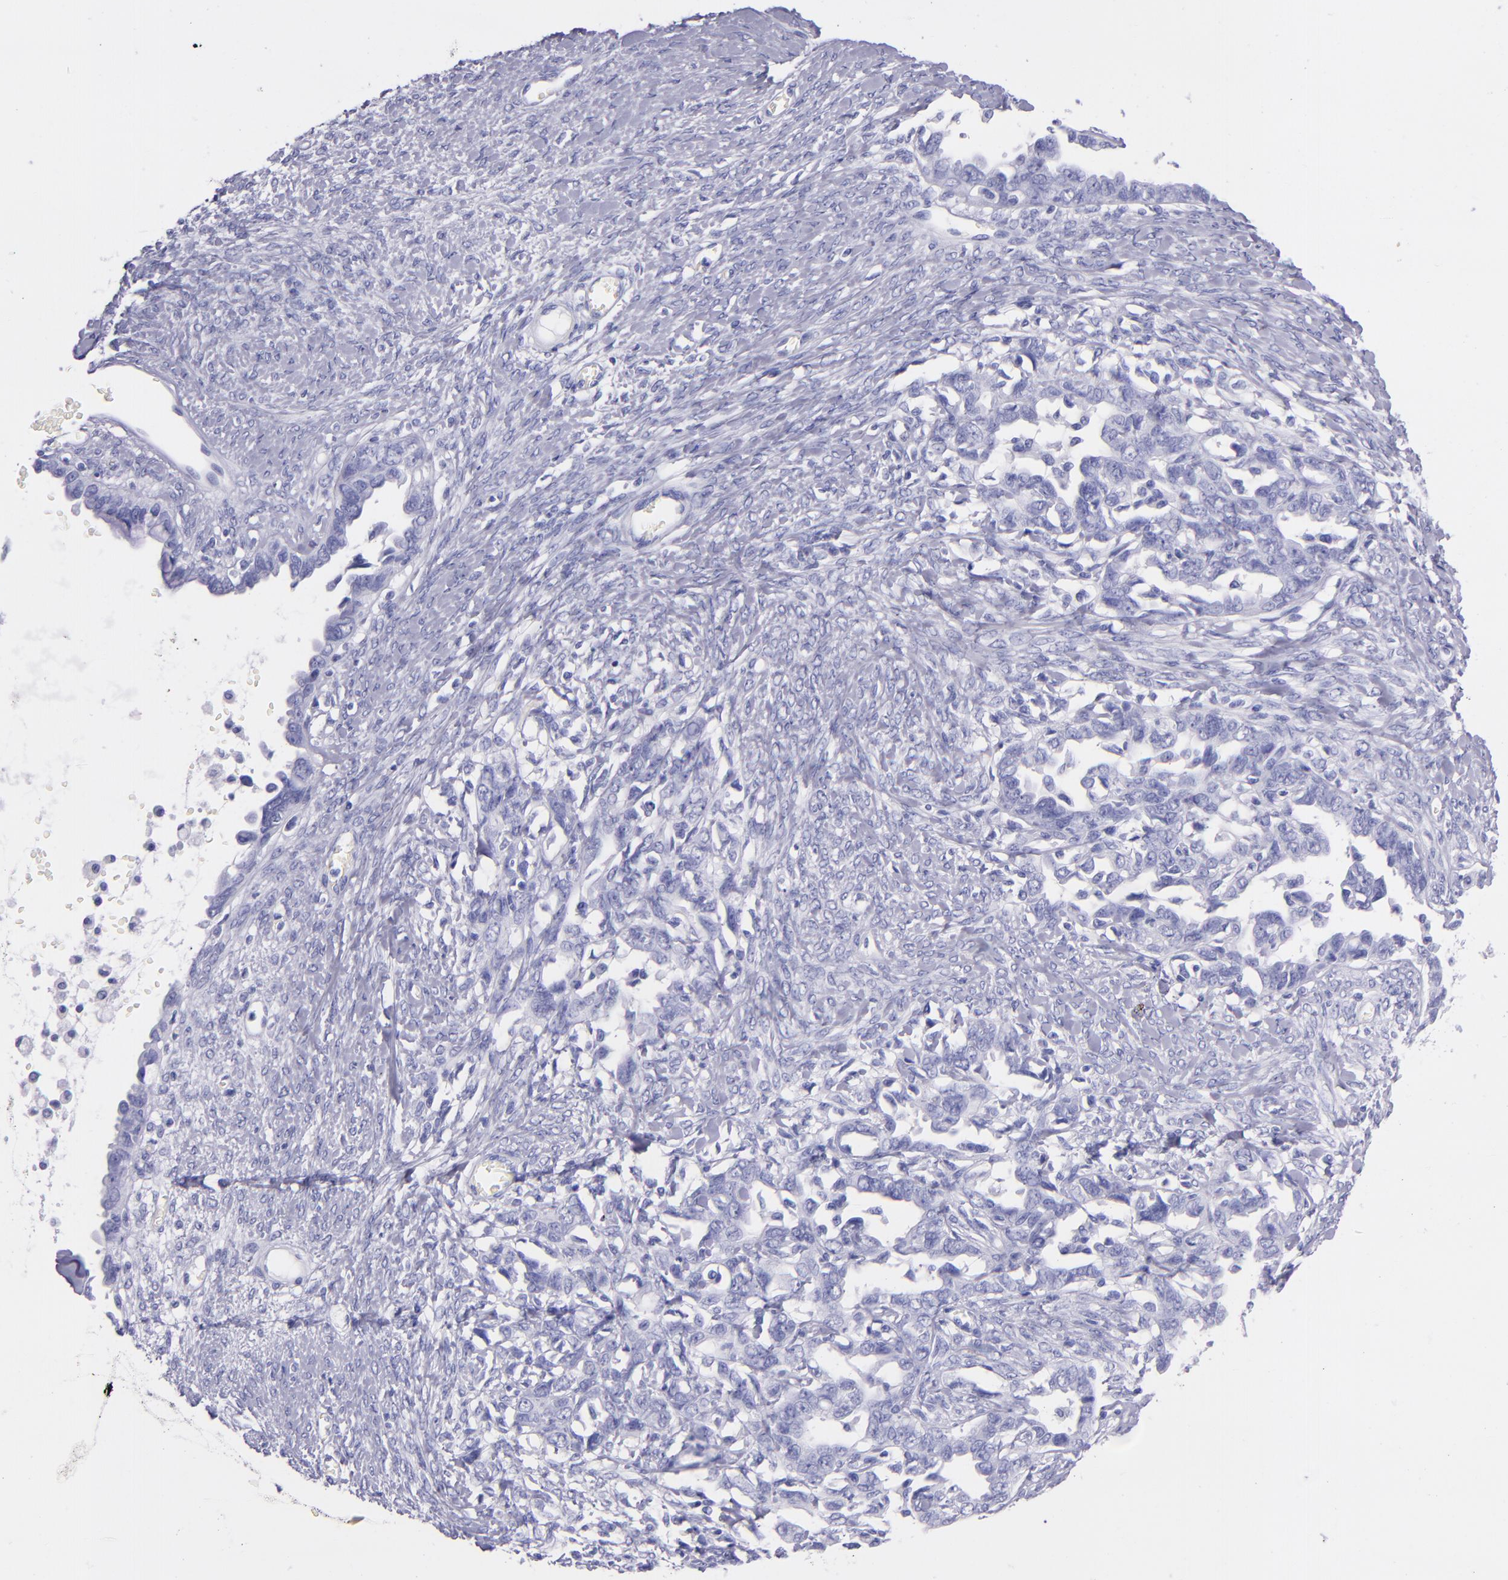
{"staining": {"intensity": "negative", "quantity": "none", "location": "none"}, "tissue": "ovarian cancer", "cell_type": "Tumor cells", "image_type": "cancer", "snomed": [{"axis": "morphology", "description": "Cystadenocarcinoma, serous, NOS"}, {"axis": "topography", "description": "Ovary"}], "caption": "Immunohistochemistry (IHC) micrograph of human ovarian cancer stained for a protein (brown), which reveals no positivity in tumor cells.", "gene": "SFTPA2", "patient": {"sex": "female", "age": 69}}